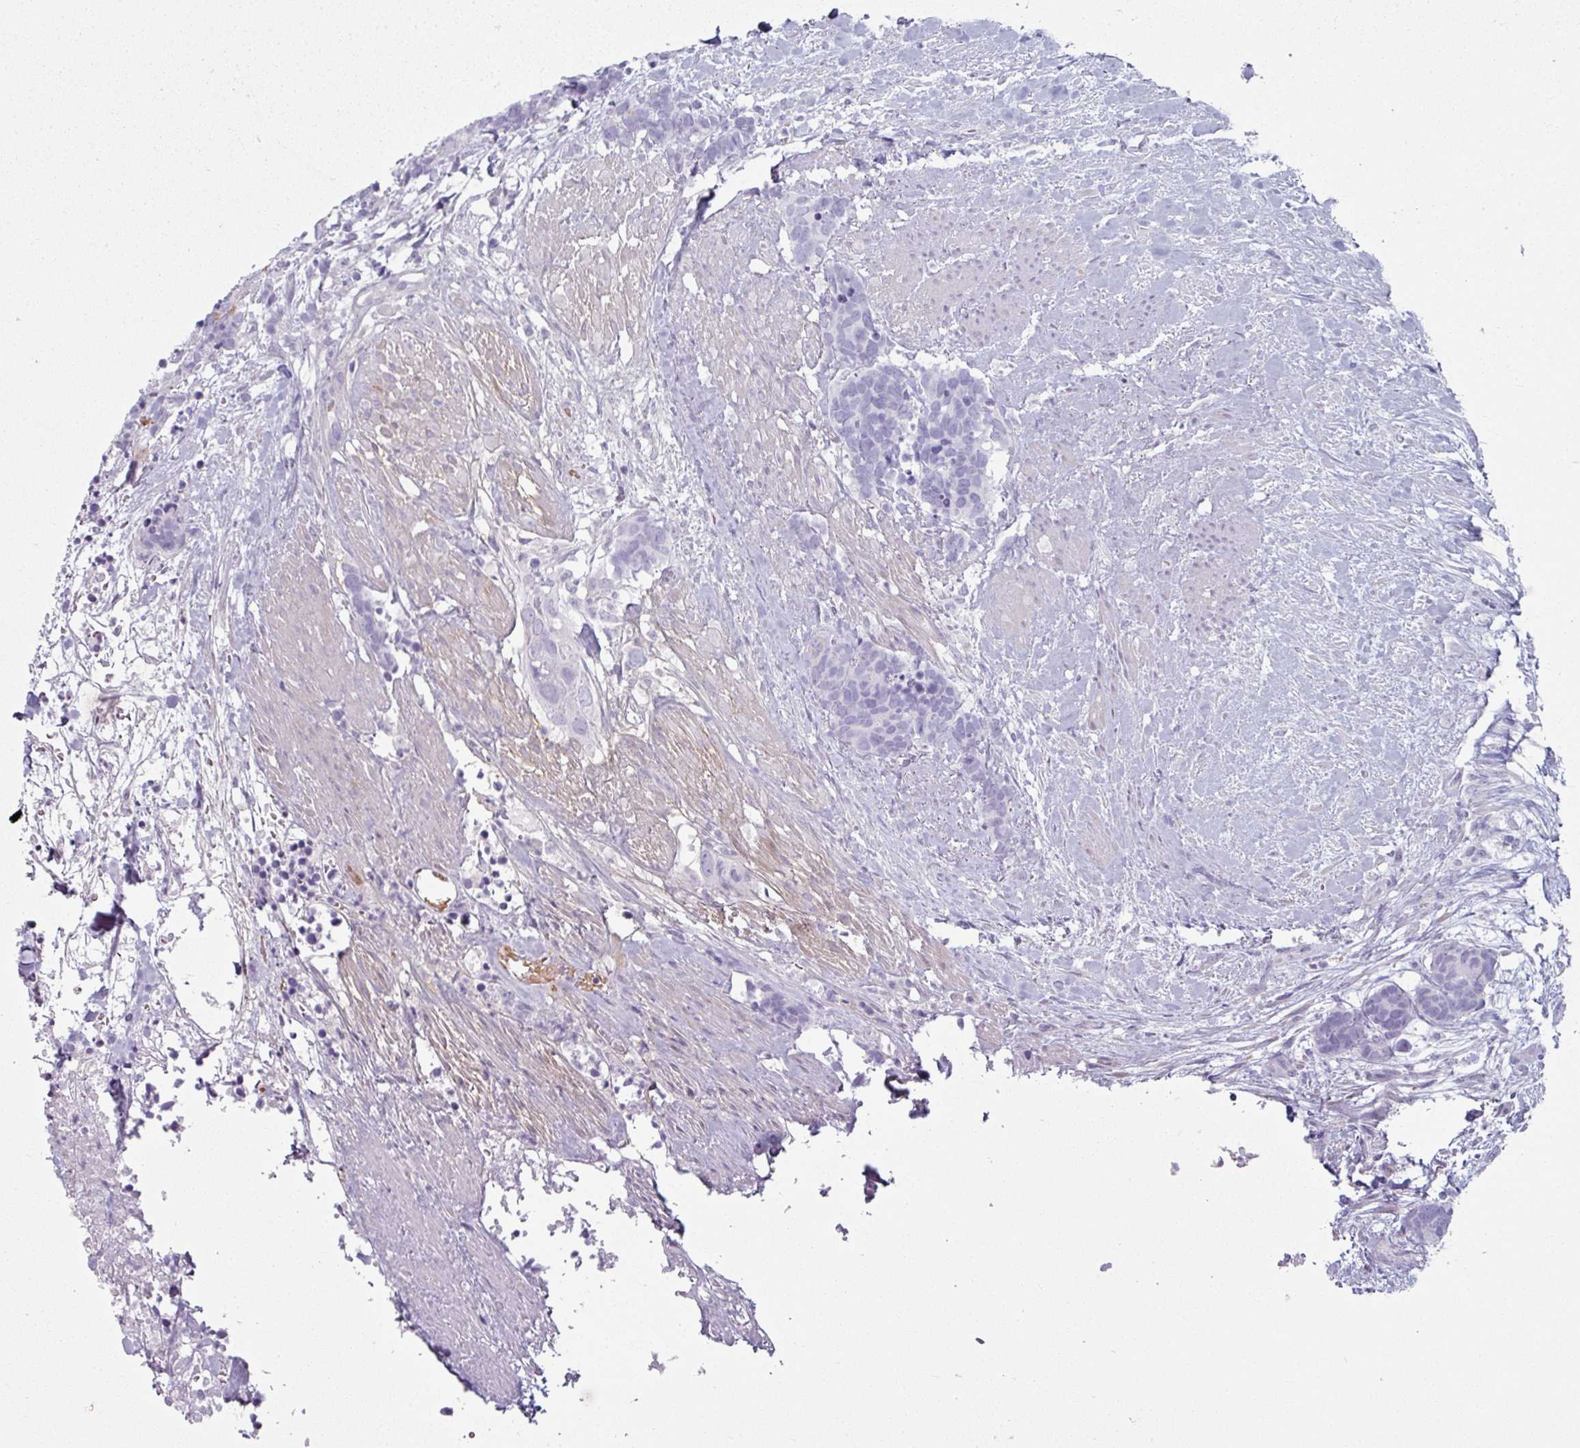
{"staining": {"intensity": "negative", "quantity": "none", "location": "none"}, "tissue": "carcinoid", "cell_type": "Tumor cells", "image_type": "cancer", "snomed": [{"axis": "morphology", "description": "Carcinoma, NOS"}, {"axis": "morphology", "description": "Carcinoid, malignant, NOS"}, {"axis": "topography", "description": "Prostate"}], "caption": "An immunohistochemistry (IHC) photomicrograph of carcinoid (malignant) is shown. There is no staining in tumor cells of carcinoid (malignant).", "gene": "CLCA1", "patient": {"sex": "male", "age": 57}}